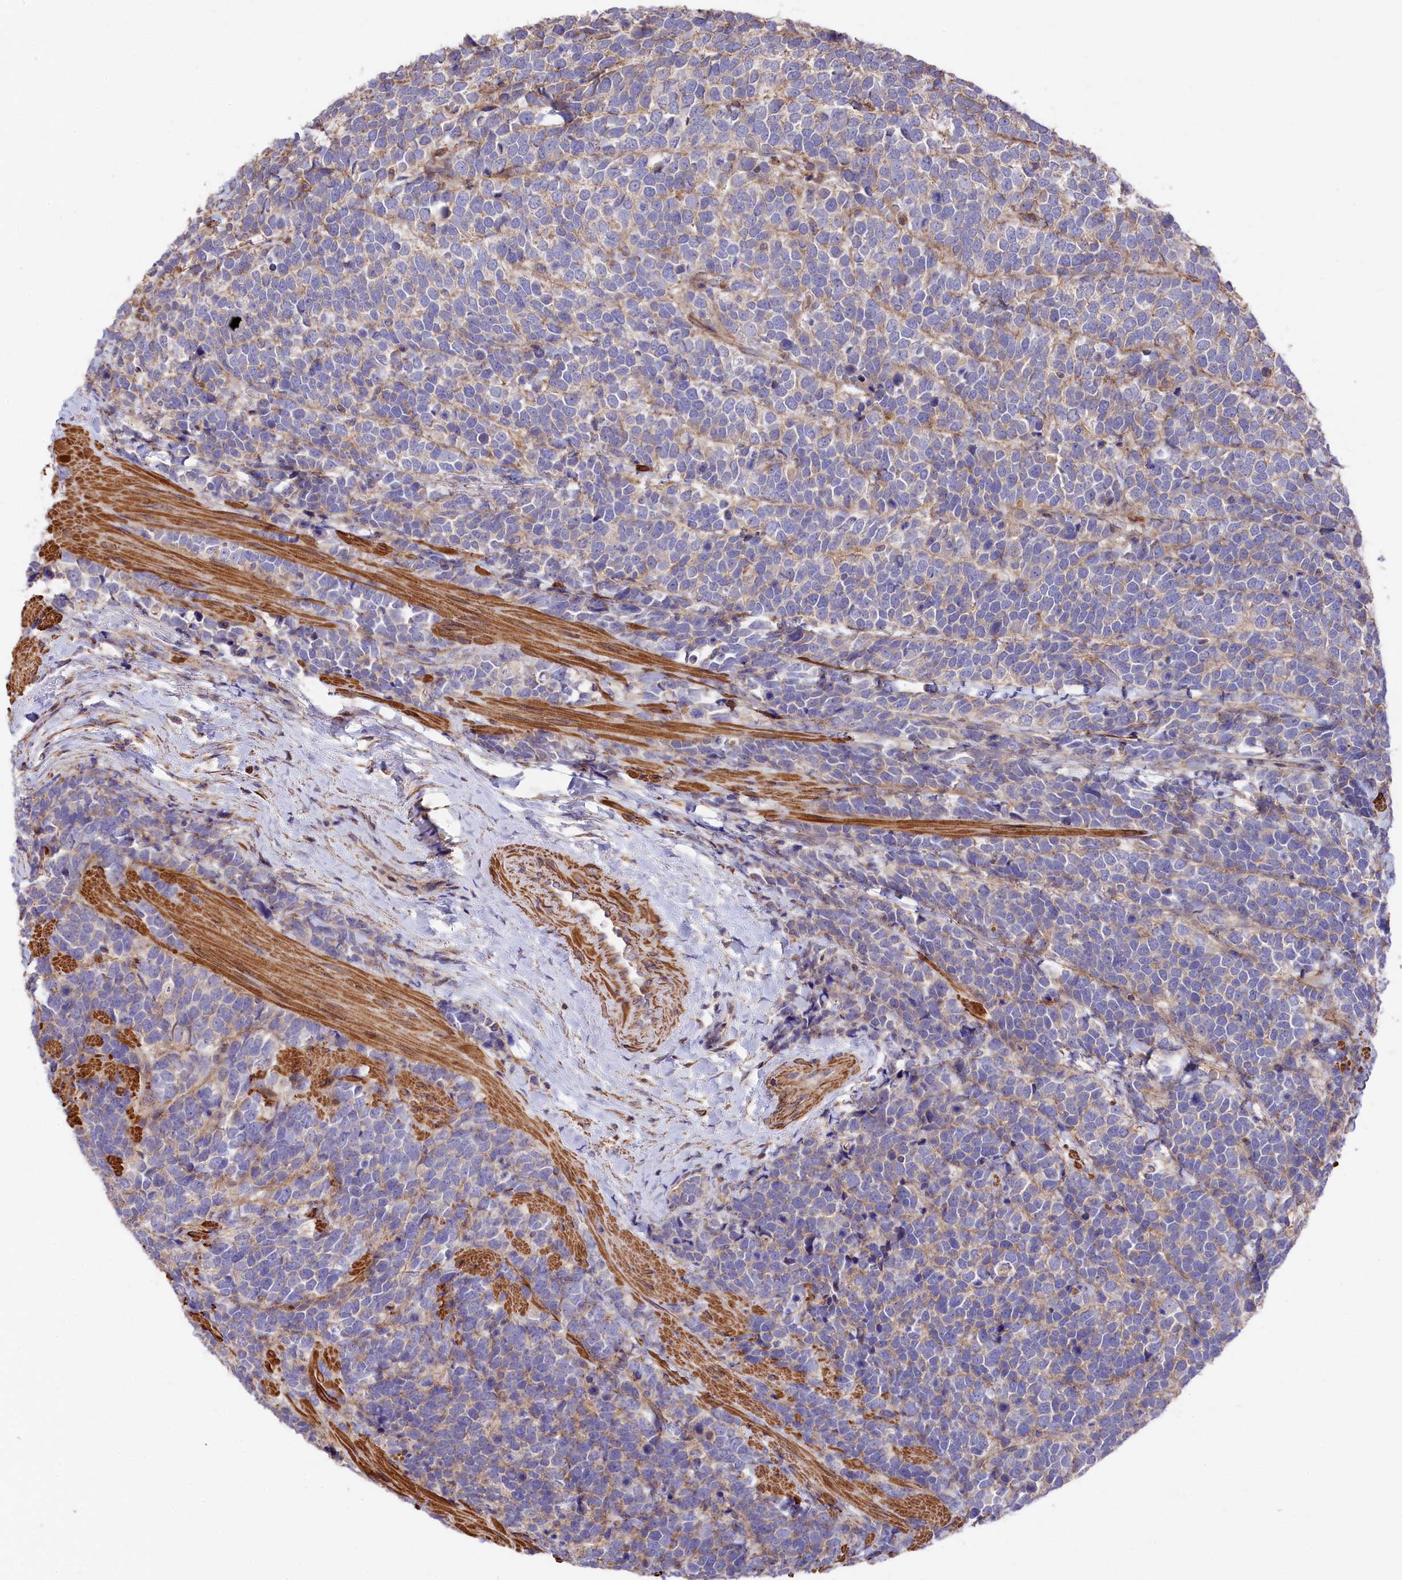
{"staining": {"intensity": "negative", "quantity": "none", "location": "none"}, "tissue": "urothelial cancer", "cell_type": "Tumor cells", "image_type": "cancer", "snomed": [{"axis": "morphology", "description": "Urothelial carcinoma, High grade"}, {"axis": "topography", "description": "Urinary bladder"}], "caption": "This is a photomicrograph of immunohistochemistry (IHC) staining of urothelial cancer, which shows no positivity in tumor cells.", "gene": "RAPSN", "patient": {"sex": "female", "age": 82}}